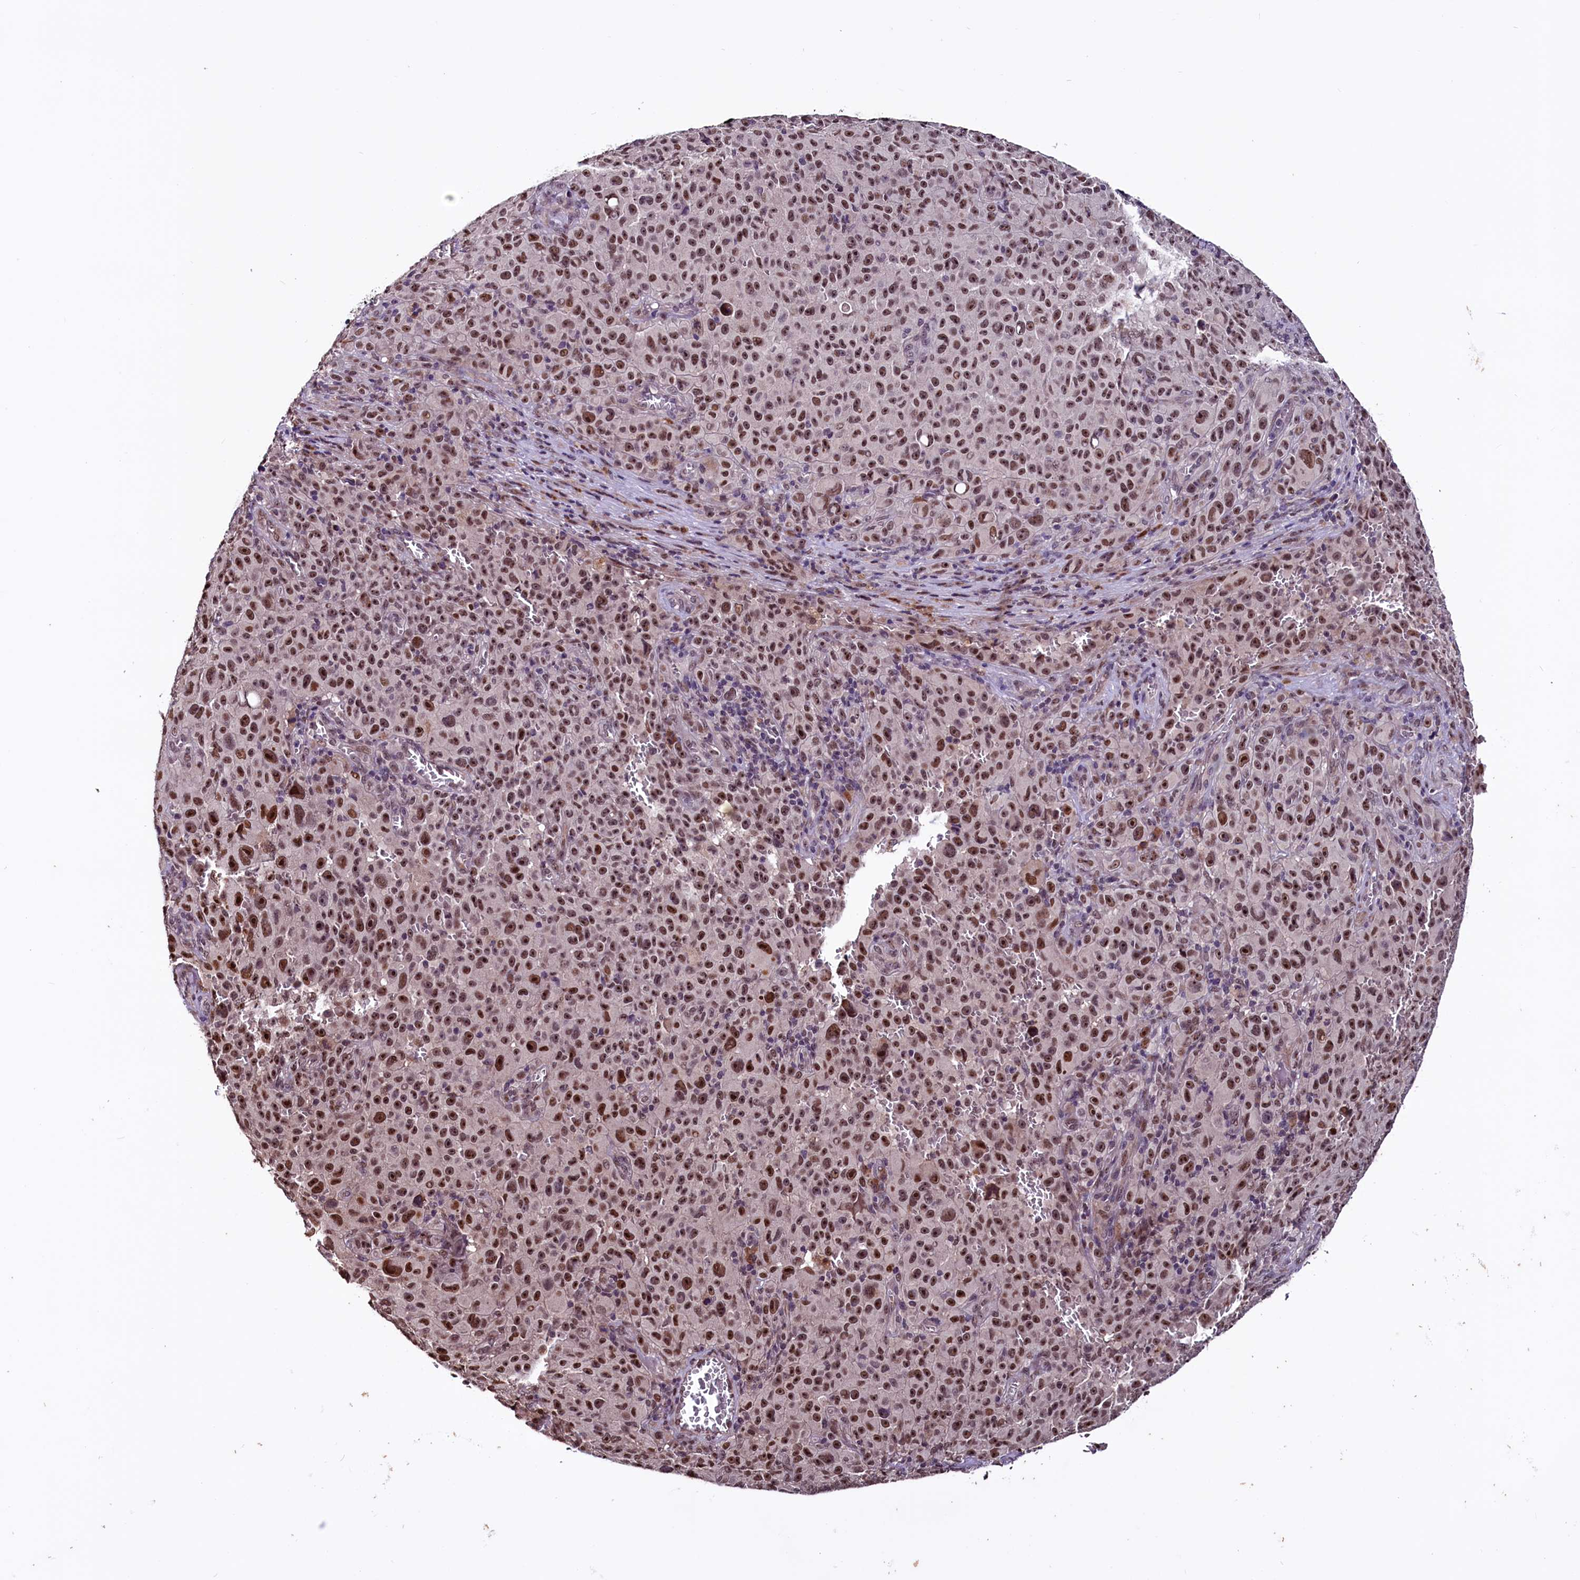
{"staining": {"intensity": "strong", "quantity": ">75%", "location": "nuclear"}, "tissue": "melanoma", "cell_type": "Tumor cells", "image_type": "cancer", "snomed": [{"axis": "morphology", "description": "Malignant melanoma, NOS"}, {"axis": "topography", "description": "Skin"}], "caption": "Melanoma stained with a brown dye displays strong nuclear positive positivity in about >75% of tumor cells.", "gene": "RNMT", "patient": {"sex": "female", "age": 82}}